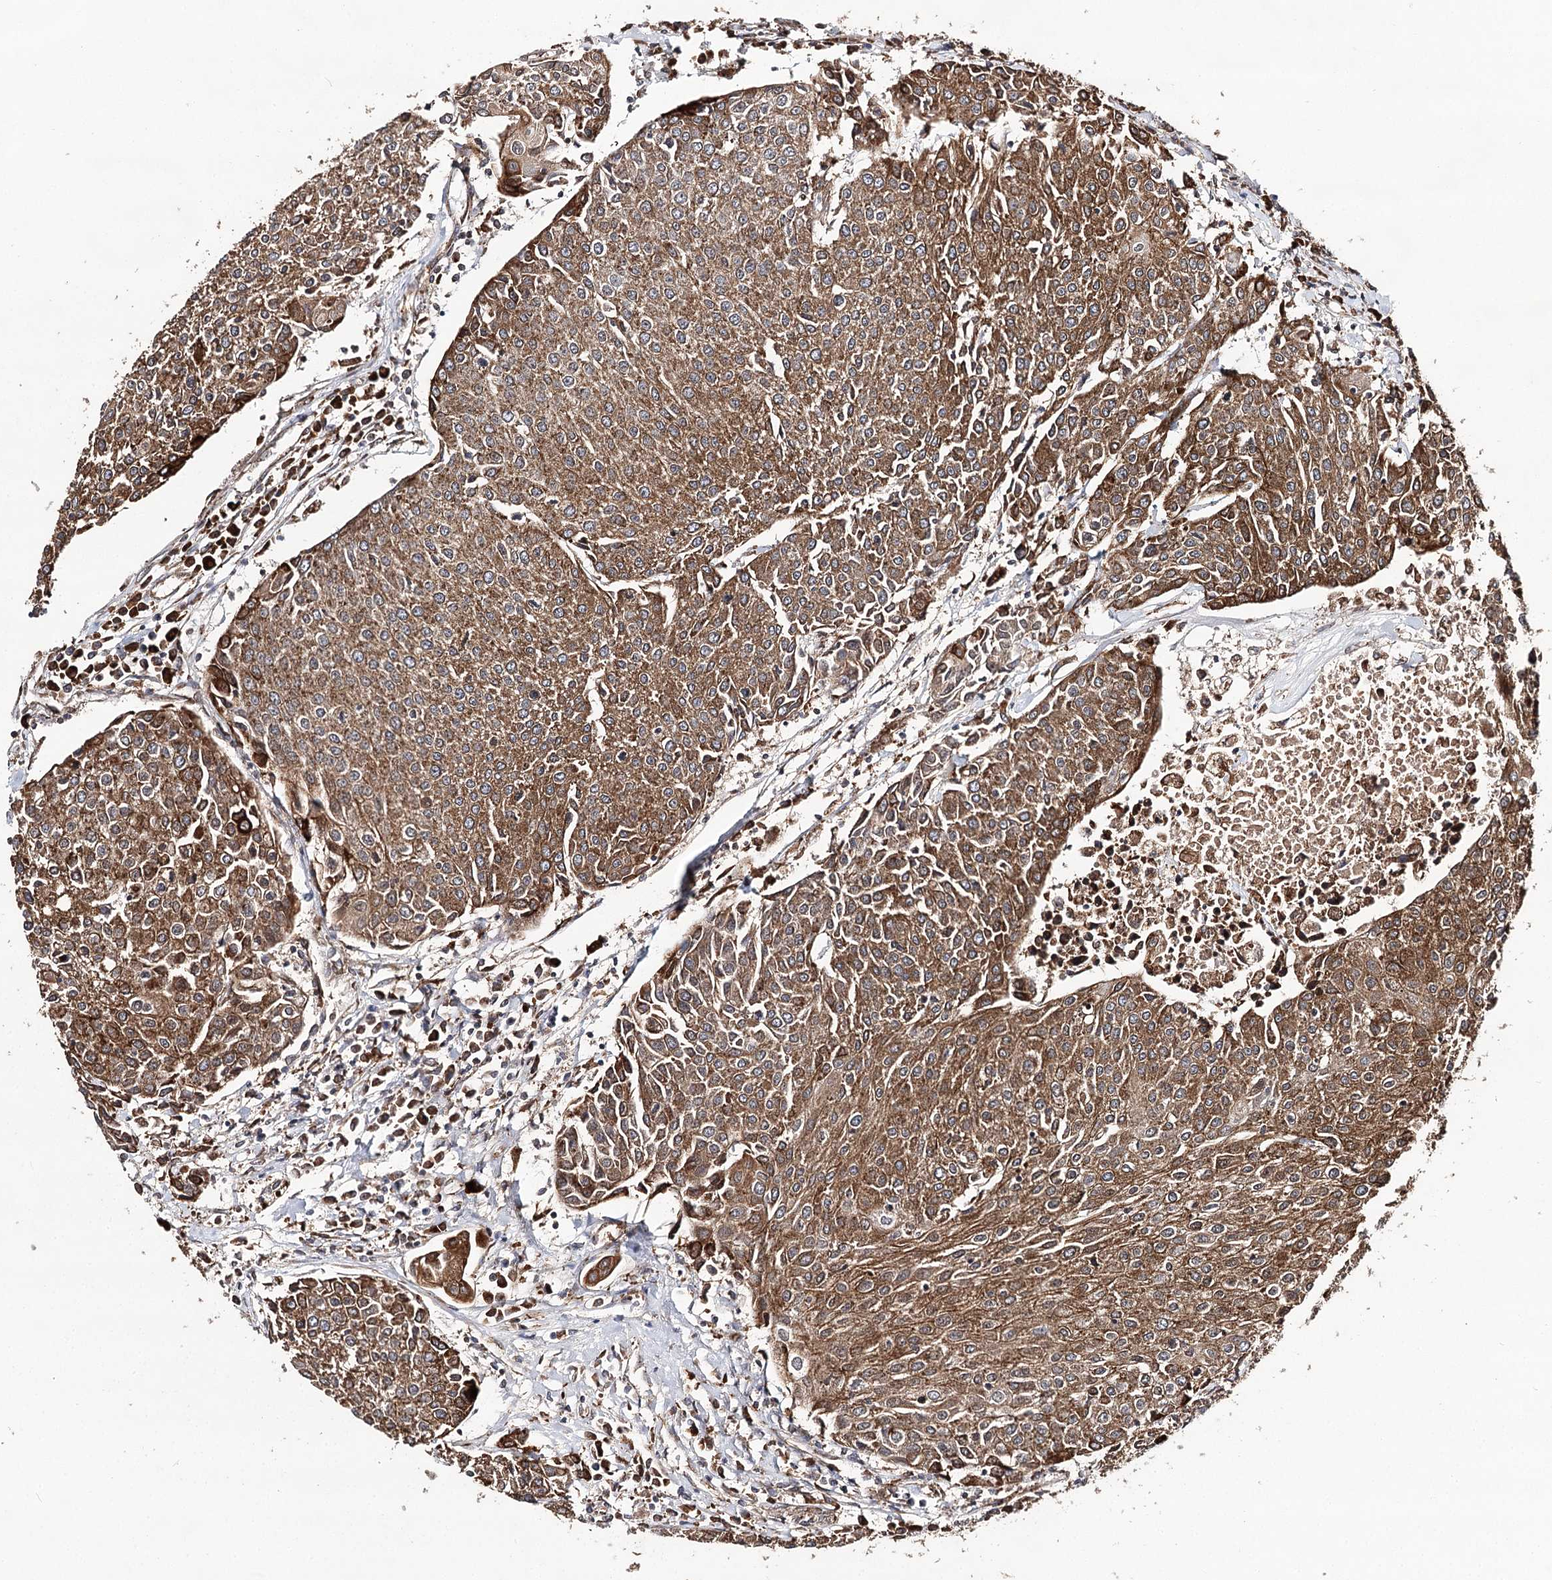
{"staining": {"intensity": "strong", "quantity": ">75%", "location": "cytoplasmic/membranous"}, "tissue": "urothelial cancer", "cell_type": "Tumor cells", "image_type": "cancer", "snomed": [{"axis": "morphology", "description": "Urothelial carcinoma, High grade"}, {"axis": "topography", "description": "Urinary bladder"}], "caption": "Protein analysis of urothelial carcinoma (high-grade) tissue reveals strong cytoplasmic/membranous expression in about >75% of tumor cells.", "gene": "DNAJB14", "patient": {"sex": "female", "age": 85}}